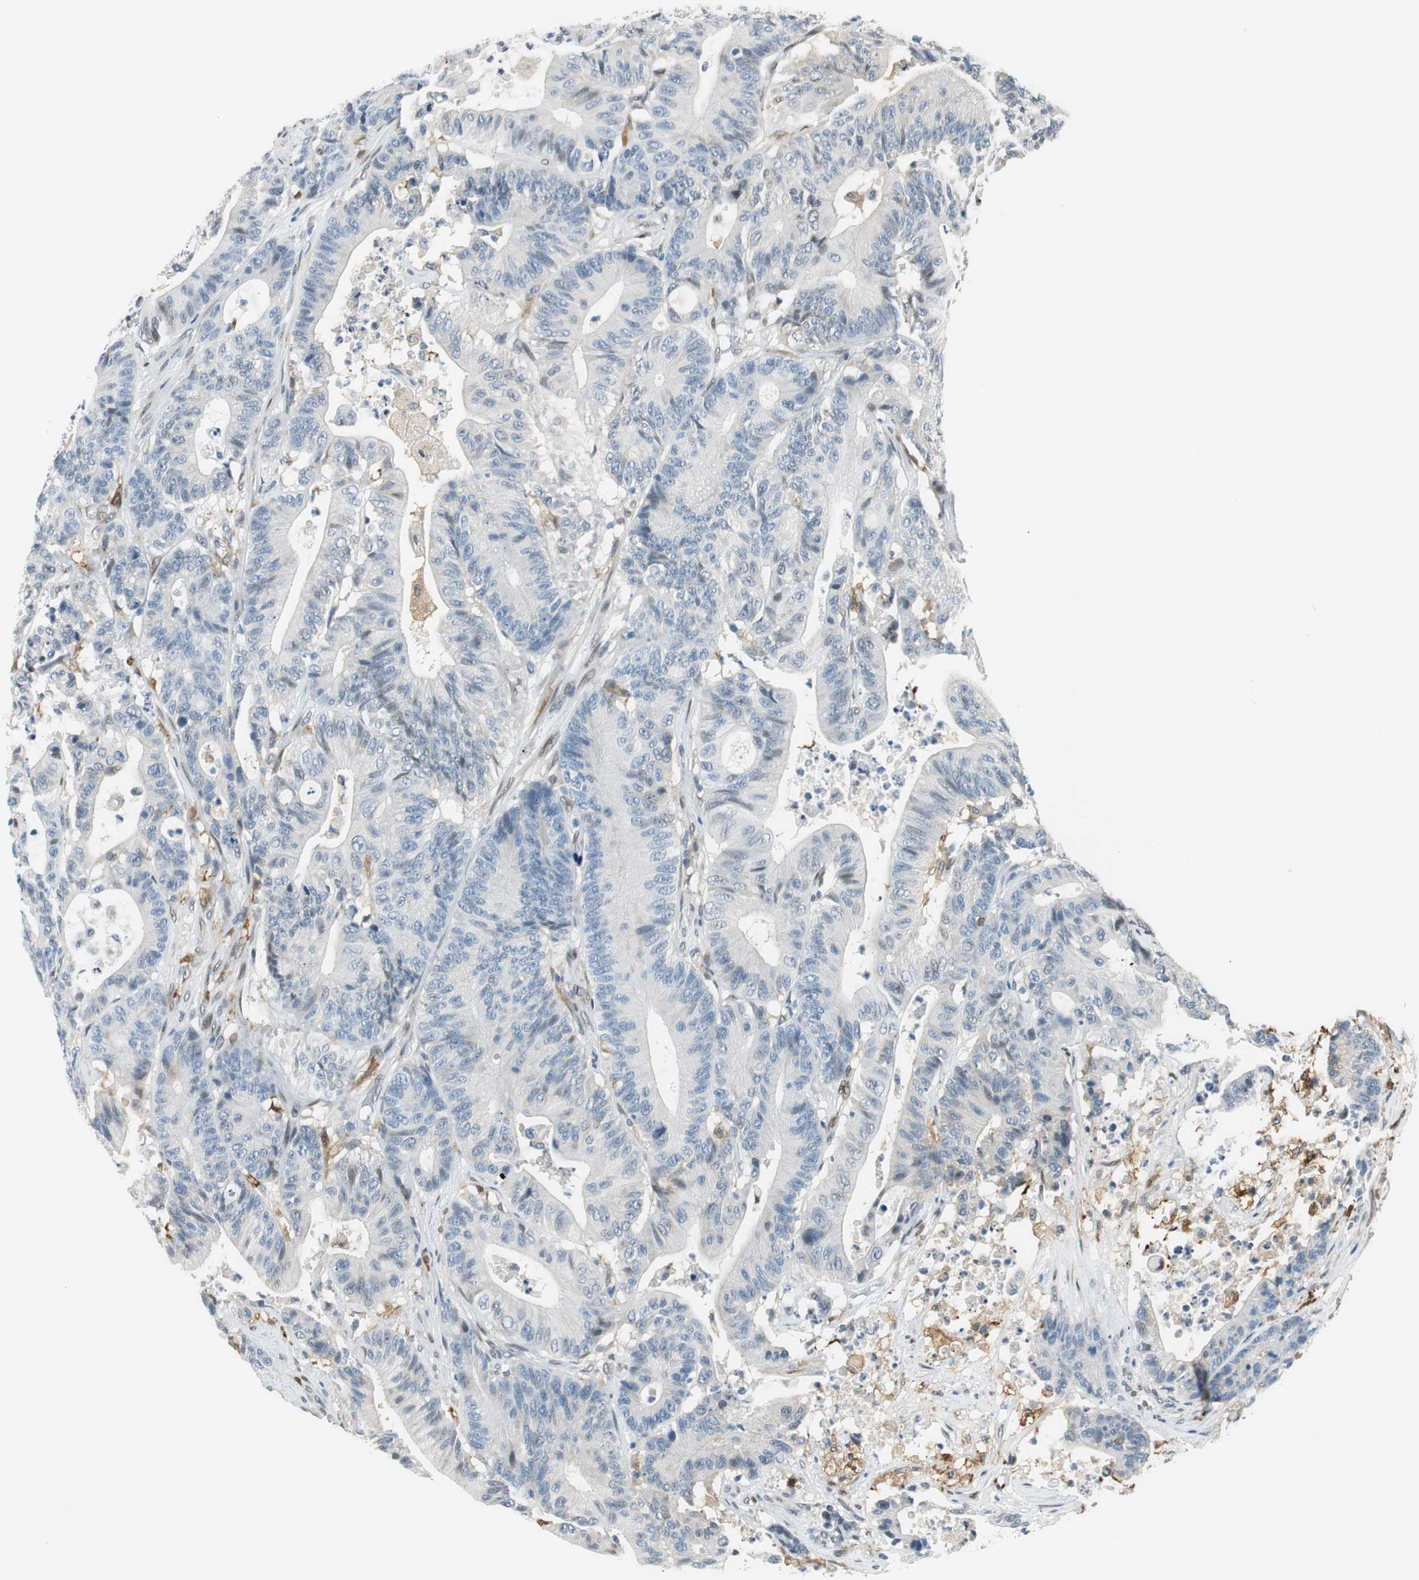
{"staining": {"intensity": "weak", "quantity": "<25%", "location": "nuclear"}, "tissue": "colorectal cancer", "cell_type": "Tumor cells", "image_type": "cancer", "snomed": [{"axis": "morphology", "description": "Adenocarcinoma, NOS"}, {"axis": "topography", "description": "Colon"}], "caption": "Immunohistochemistry (IHC) of human colorectal cancer (adenocarcinoma) displays no expression in tumor cells. Nuclei are stained in blue.", "gene": "TMEM260", "patient": {"sex": "female", "age": 84}}